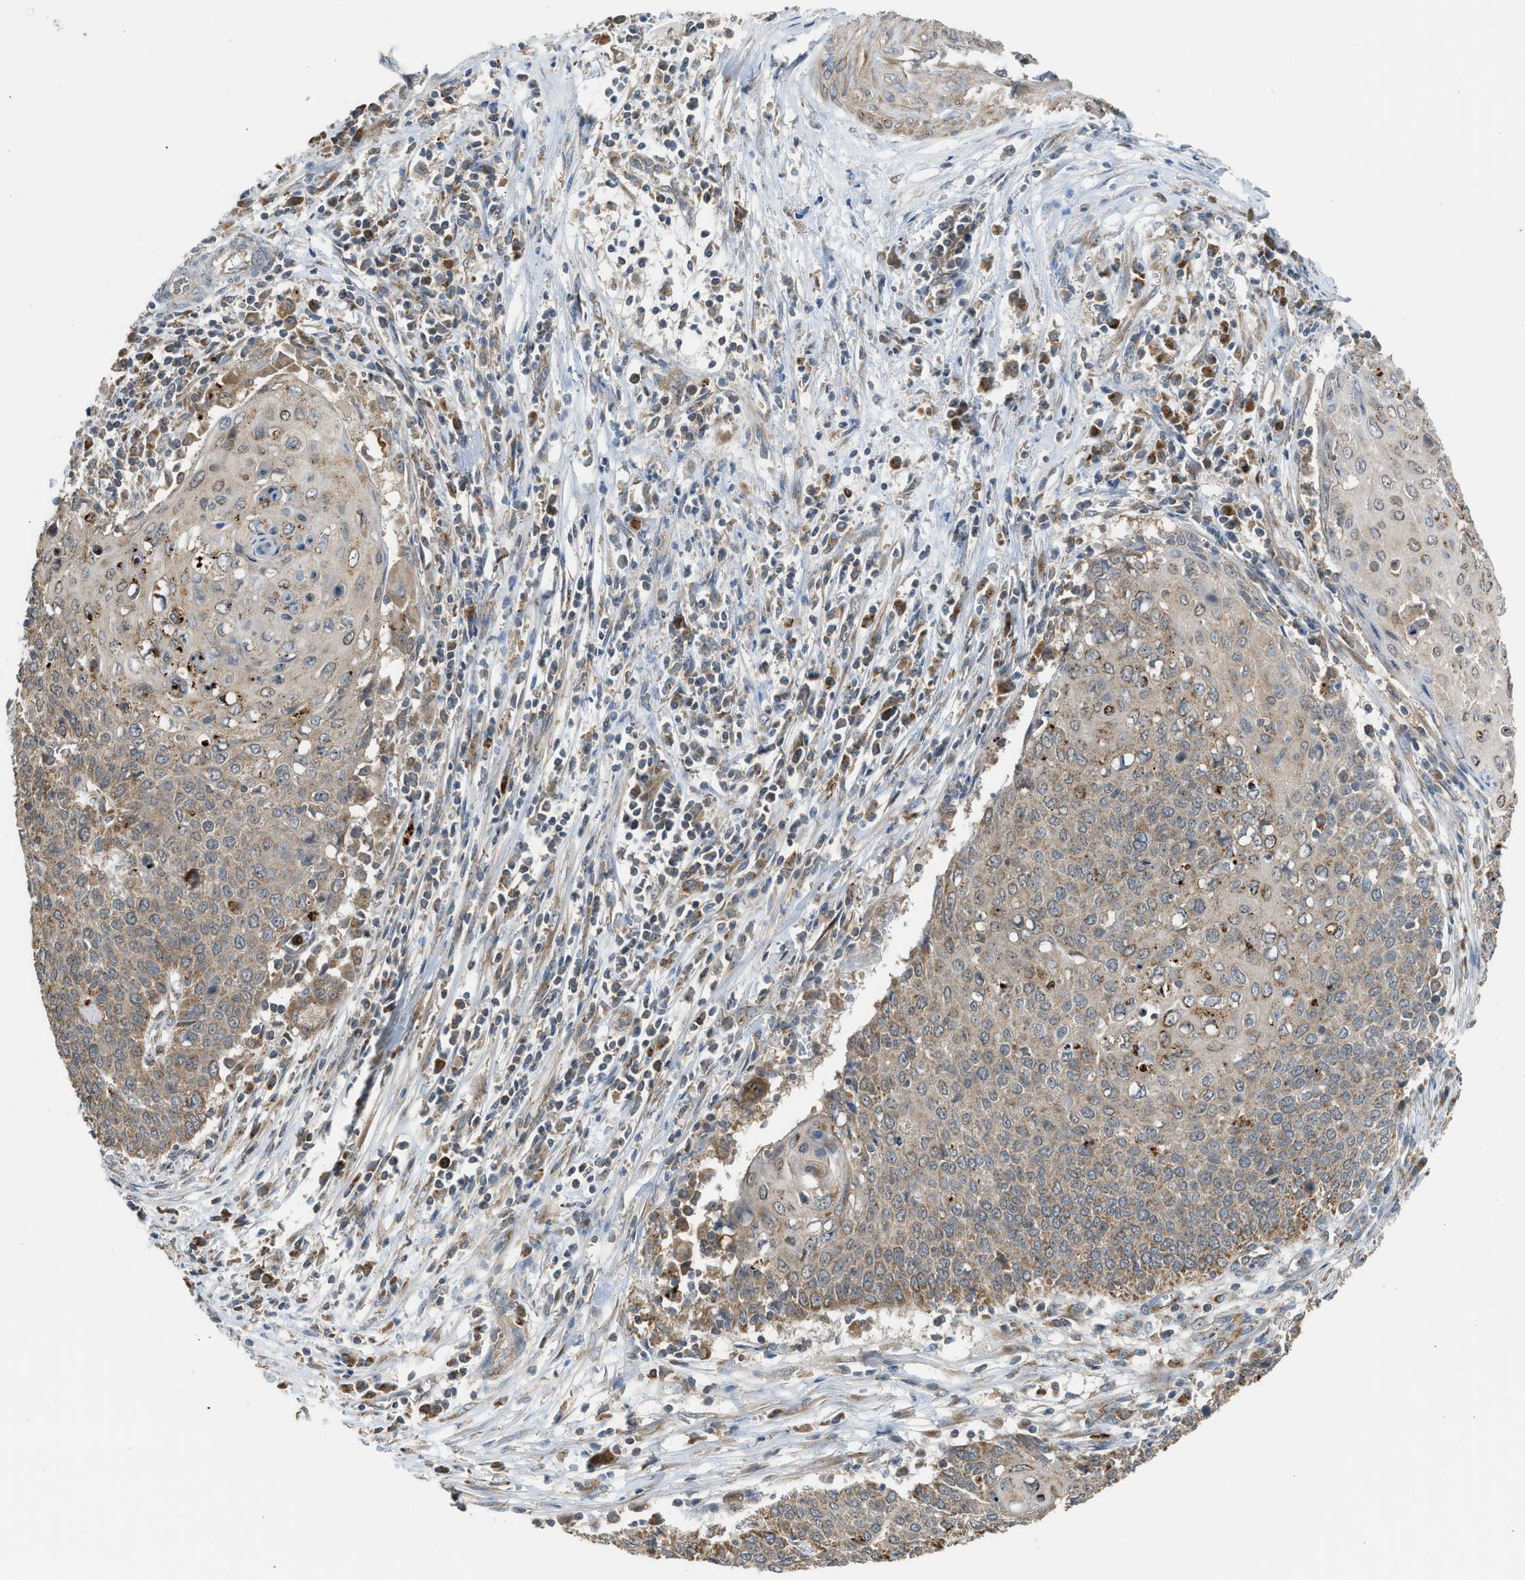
{"staining": {"intensity": "weak", "quantity": ">75%", "location": "cytoplasmic/membranous"}, "tissue": "cervical cancer", "cell_type": "Tumor cells", "image_type": "cancer", "snomed": [{"axis": "morphology", "description": "Squamous cell carcinoma, NOS"}, {"axis": "topography", "description": "Cervix"}], "caption": "Brown immunohistochemical staining in human cervical cancer displays weak cytoplasmic/membranous positivity in approximately >75% of tumor cells.", "gene": "STARD3", "patient": {"sex": "female", "age": 39}}